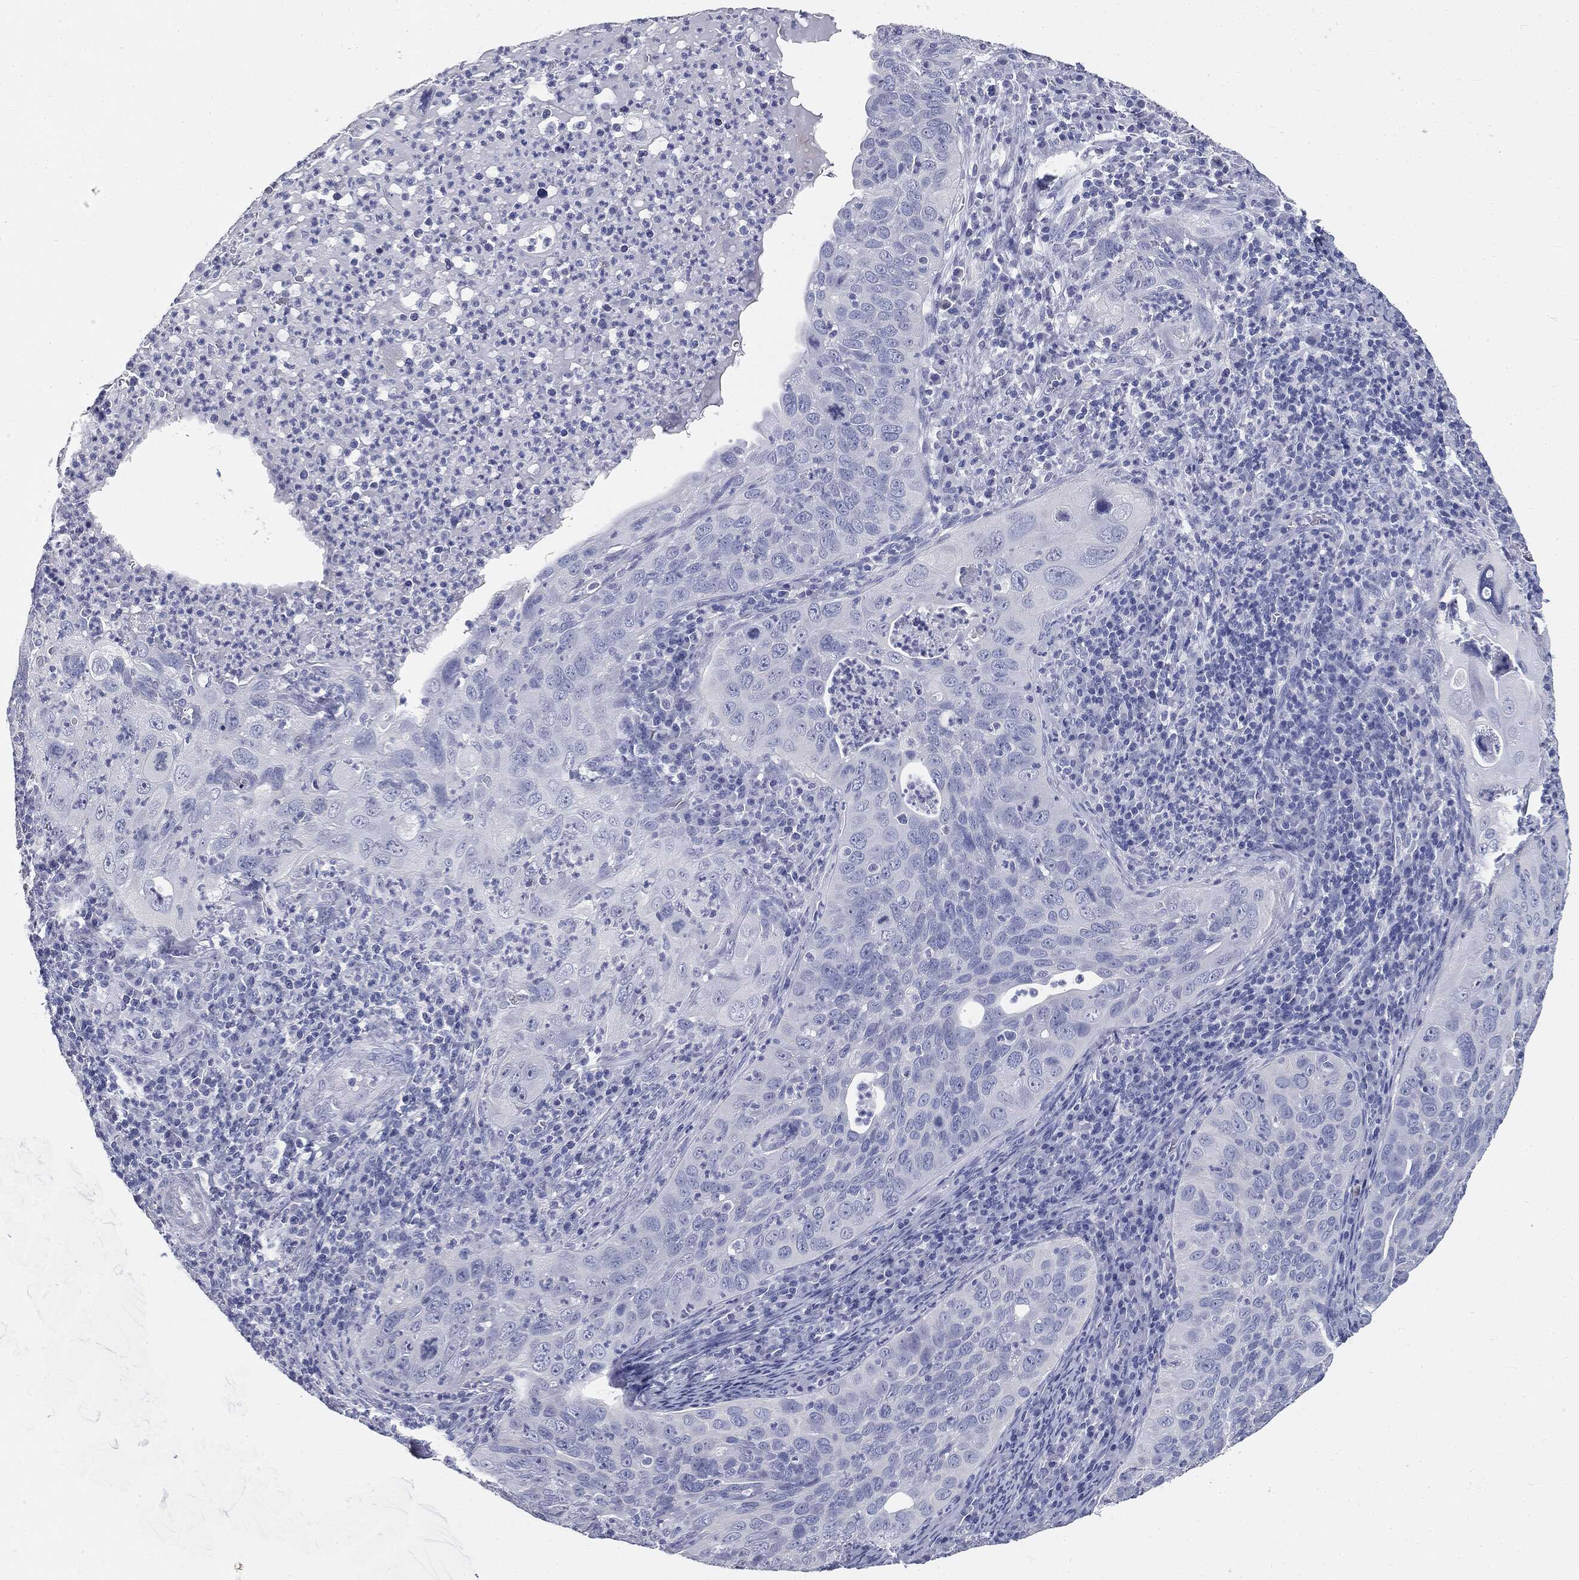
{"staining": {"intensity": "negative", "quantity": "none", "location": "none"}, "tissue": "cervical cancer", "cell_type": "Tumor cells", "image_type": "cancer", "snomed": [{"axis": "morphology", "description": "Squamous cell carcinoma, NOS"}, {"axis": "topography", "description": "Cervix"}], "caption": "IHC photomicrograph of human cervical cancer (squamous cell carcinoma) stained for a protein (brown), which reveals no positivity in tumor cells.", "gene": "CUZD1", "patient": {"sex": "female", "age": 26}}